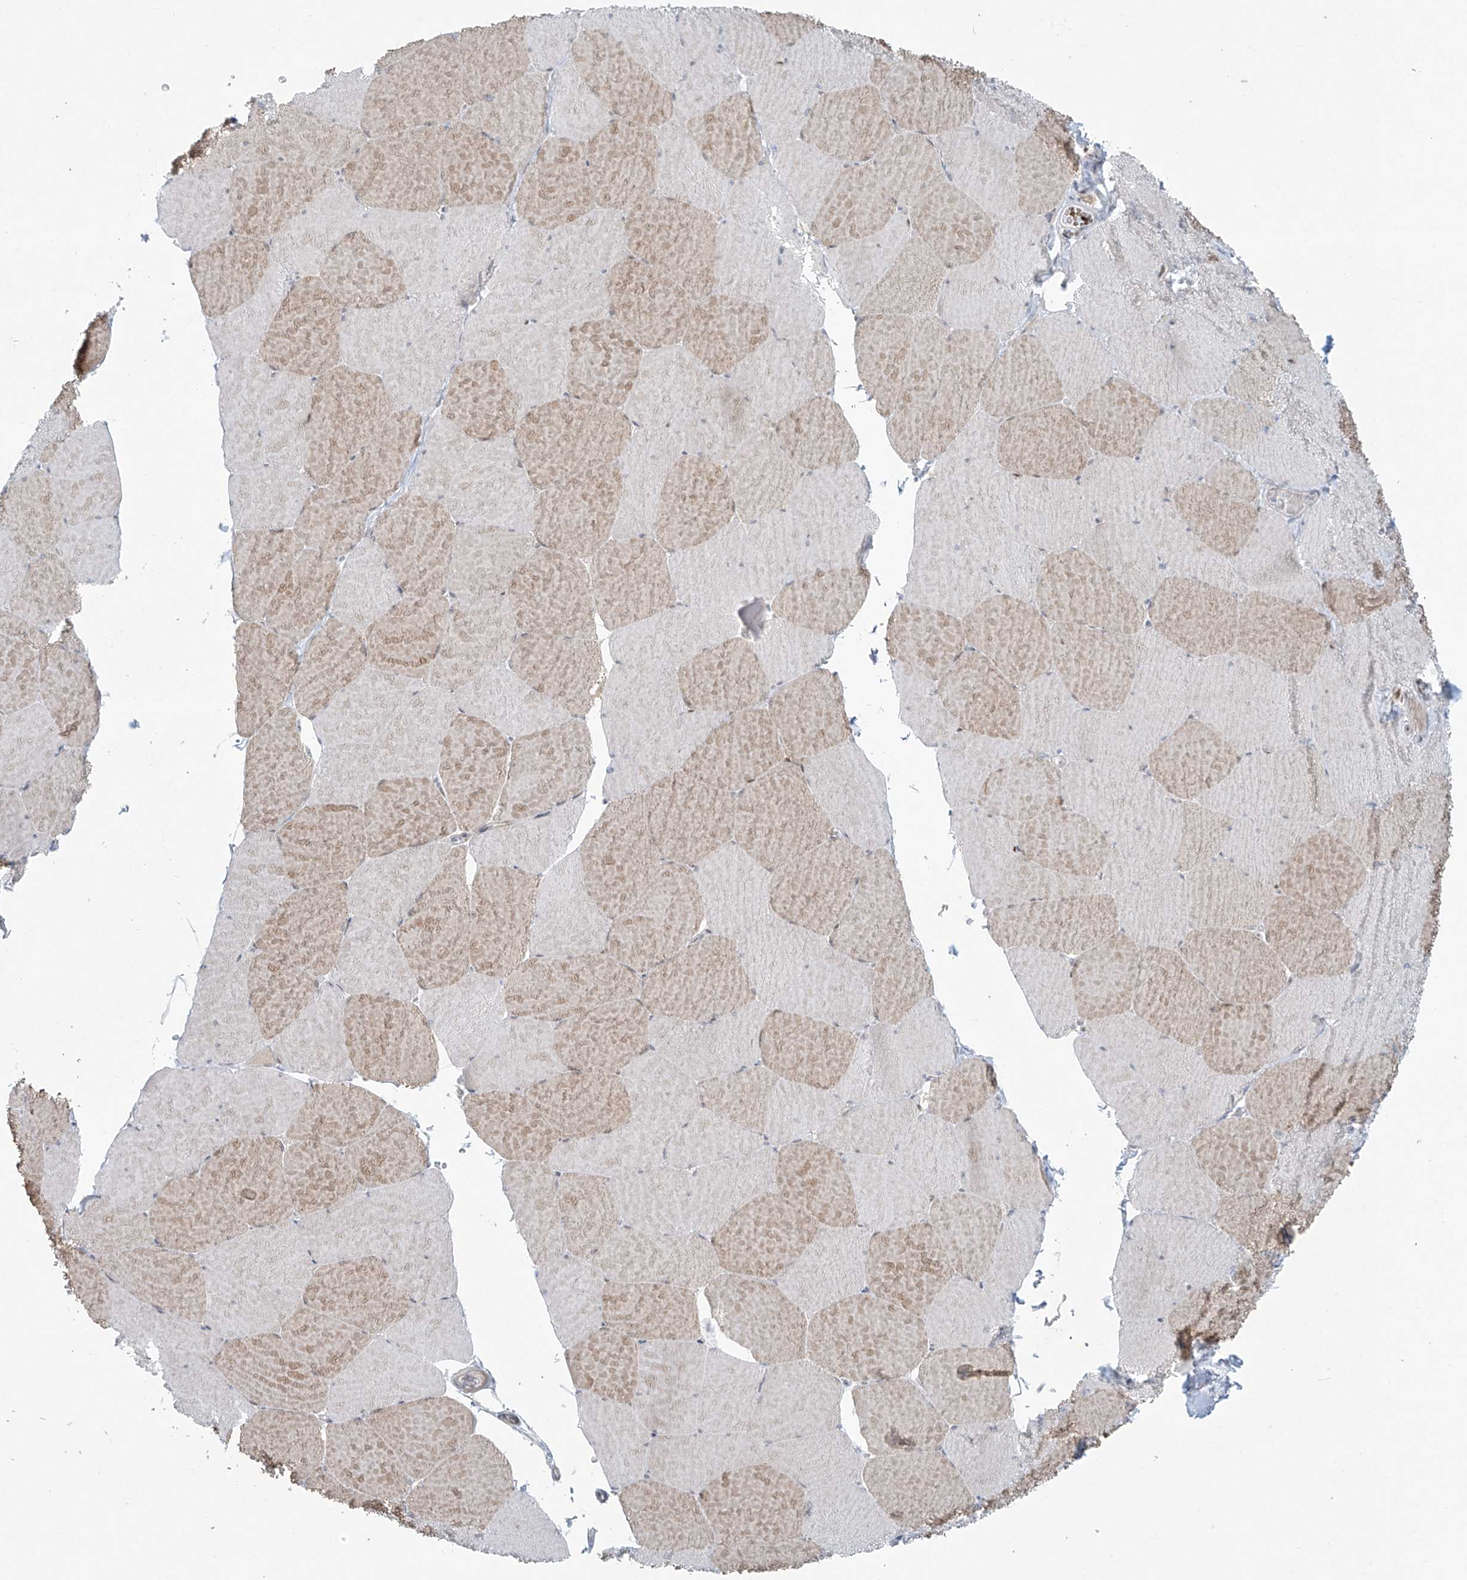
{"staining": {"intensity": "moderate", "quantity": "25%-75%", "location": "cytoplasmic/membranous"}, "tissue": "skeletal muscle", "cell_type": "Myocytes", "image_type": "normal", "snomed": [{"axis": "morphology", "description": "Normal tissue, NOS"}, {"axis": "topography", "description": "Skeletal muscle"}, {"axis": "topography", "description": "Head-Neck"}], "caption": "Myocytes exhibit medium levels of moderate cytoplasmic/membranous positivity in approximately 25%-75% of cells in unremarkable skeletal muscle. Nuclei are stained in blue.", "gene": "PPAT", "patient": {"sex": "male", "age": 66}}